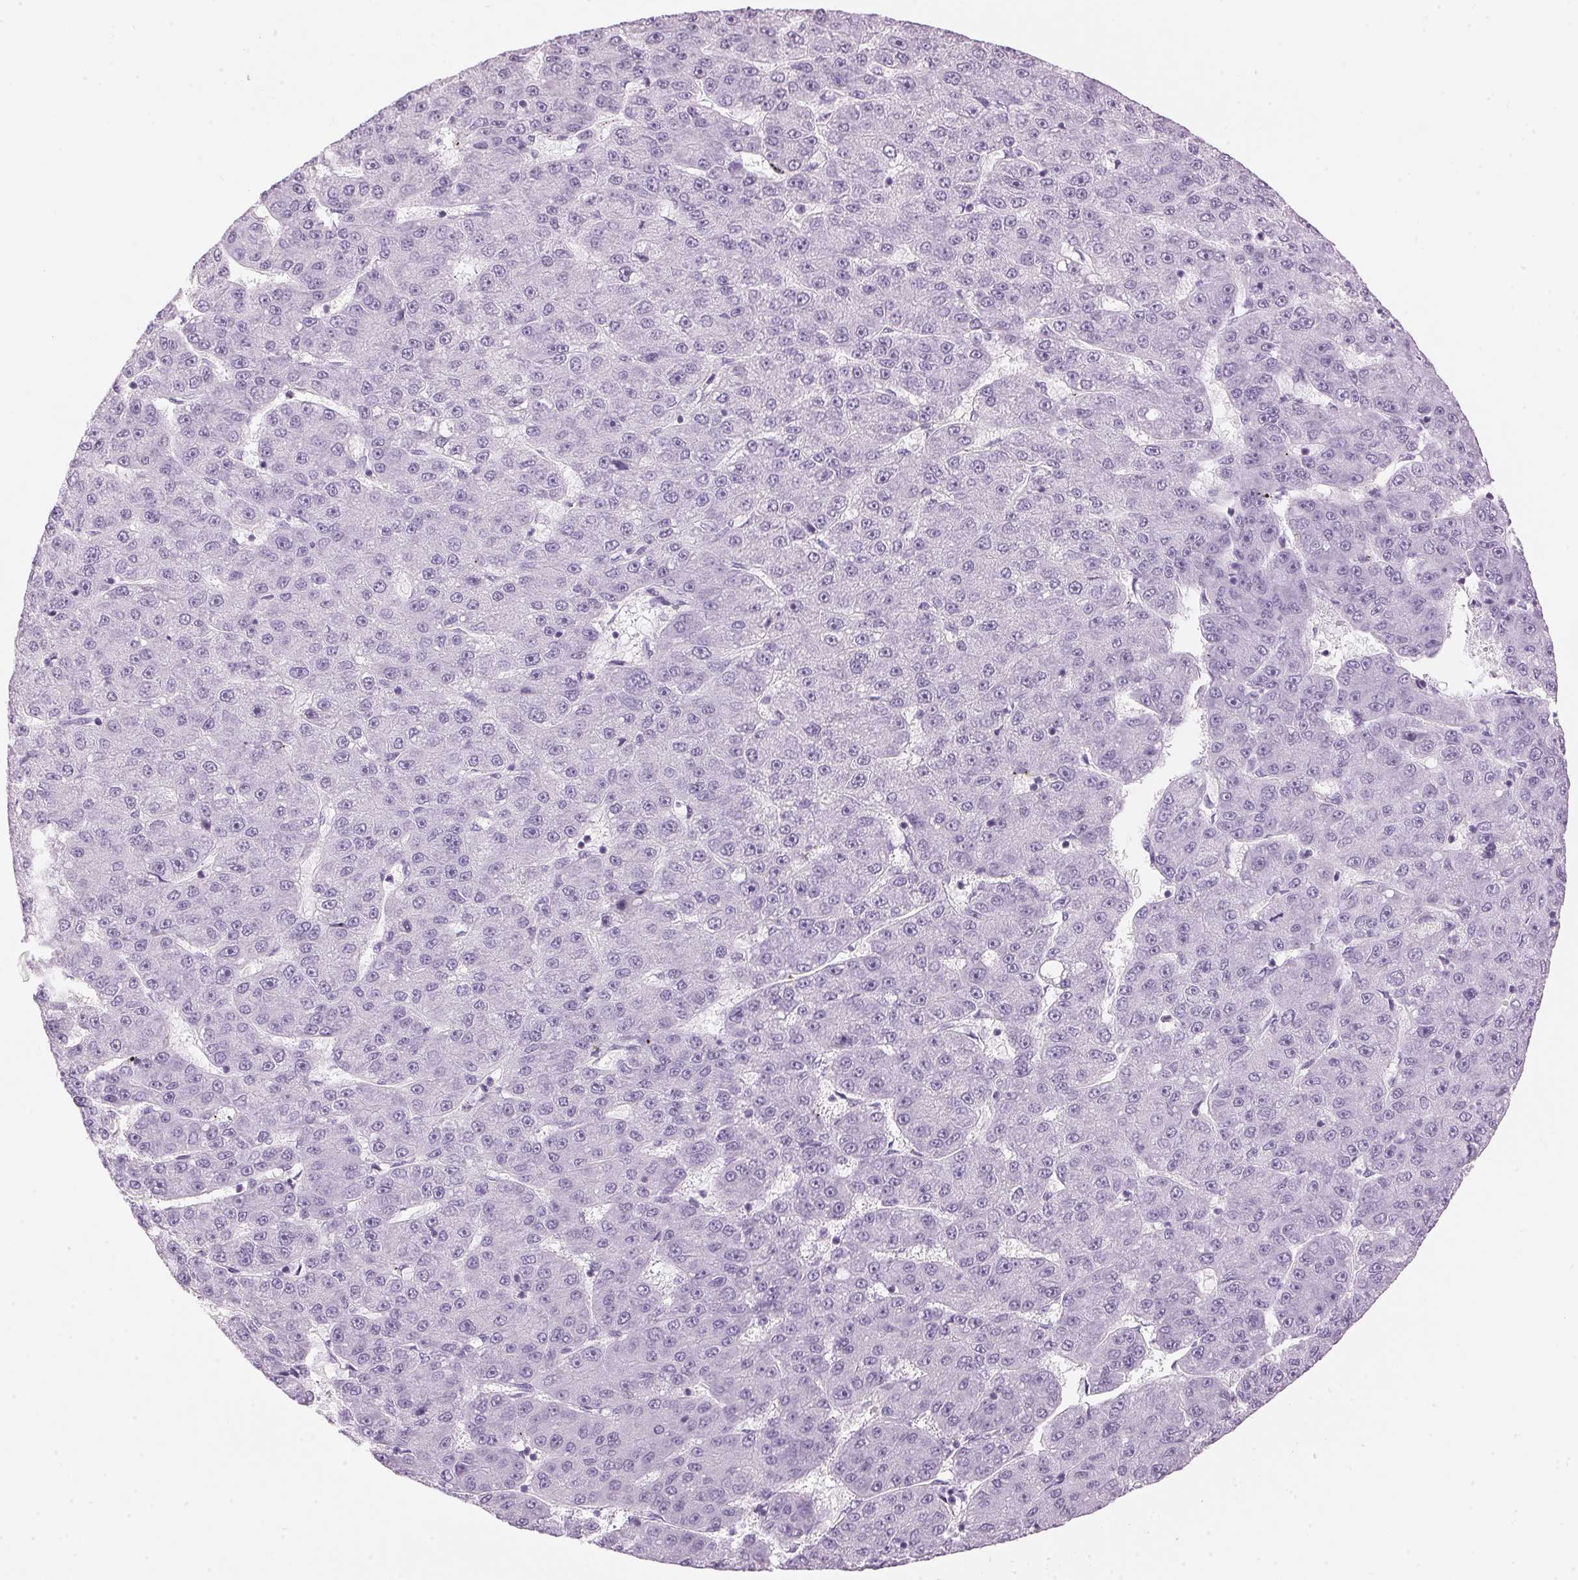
{"staining": {"intensity": "negative", "quantity": "none", "location": "none"}, "tissue": "liver cancer", "cell_type": "Tumor cells", "image_type": "cancer", "snomed": [{"axis": "morphology", "description": "Carcinoma, Hepatocellular, NOS"}, {"axis": "topography", "description": "Liver"}], "caption": "Immunohistochemistry micrograph of neoplastic tissue: hepatocellular carcinoma (liver) stained with DAB reveals no significant protein positivity in tumor cells. The staining is performed using DAB (3,3'-diaminobenzidine) brown chromogen with nuclei counter-stained in using hematoxylin.", "gene": "SP7", "patient": {"sex": "male", "age": 67}}